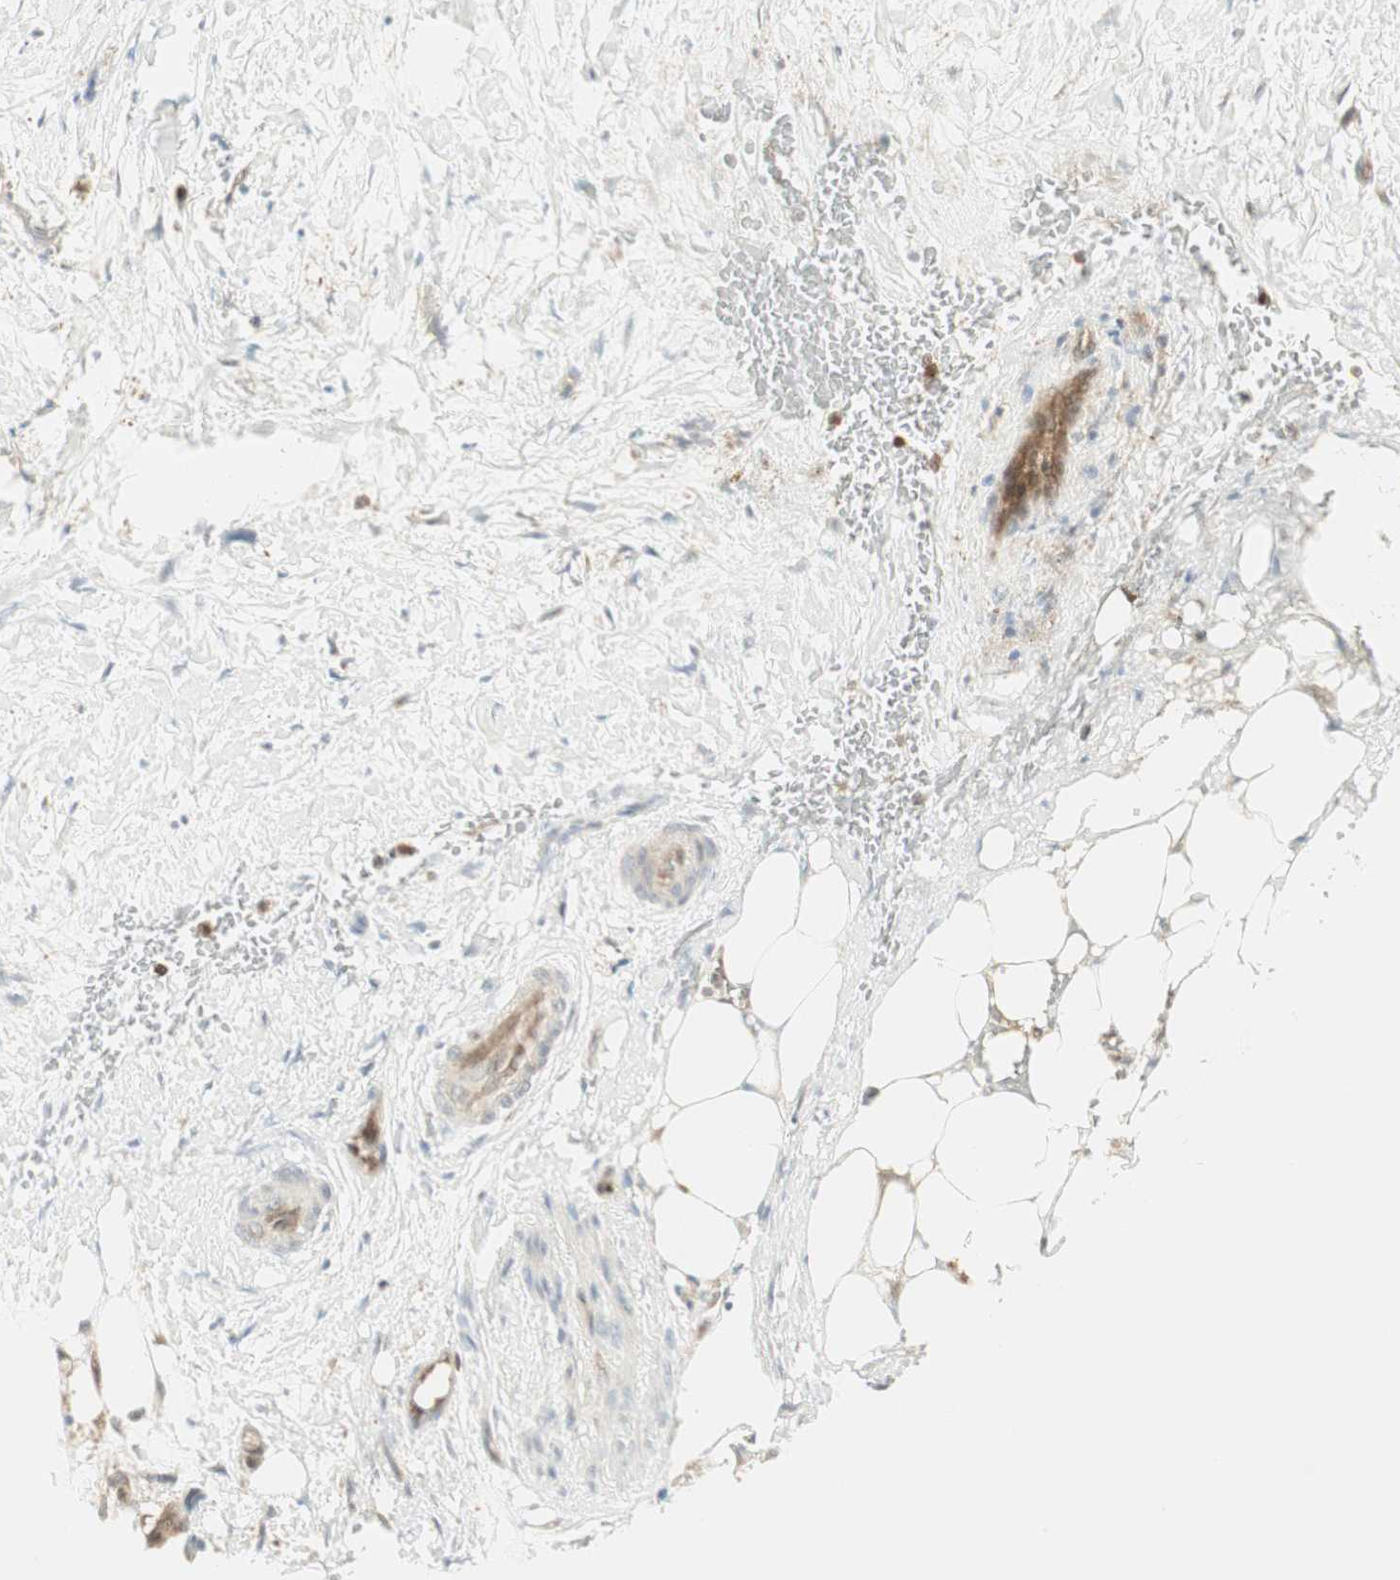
{"staining": {"intensity": "weak", "quantity": ">75%", "location": "cytoplasmic/membranous"}, "tissue": "pancreatic cancer", "cell_type": "Tumor cells", "image_type": "cancer", "snomed": [{"axis": "morphology", "description": "Adenocarcinoma, NOS"}, {"axis": "topography", "description": "Pancreas"}], "caption": "High-power microscopy captured an IHC histopathology image of pancreatic cancer (adenocarcinoma), revealing weak cytoplasmic/membranous positivity in approximately >75% of tumor cells.", "gene": "PPP1CA", "patient": {"sex": "male", "age": 46}}